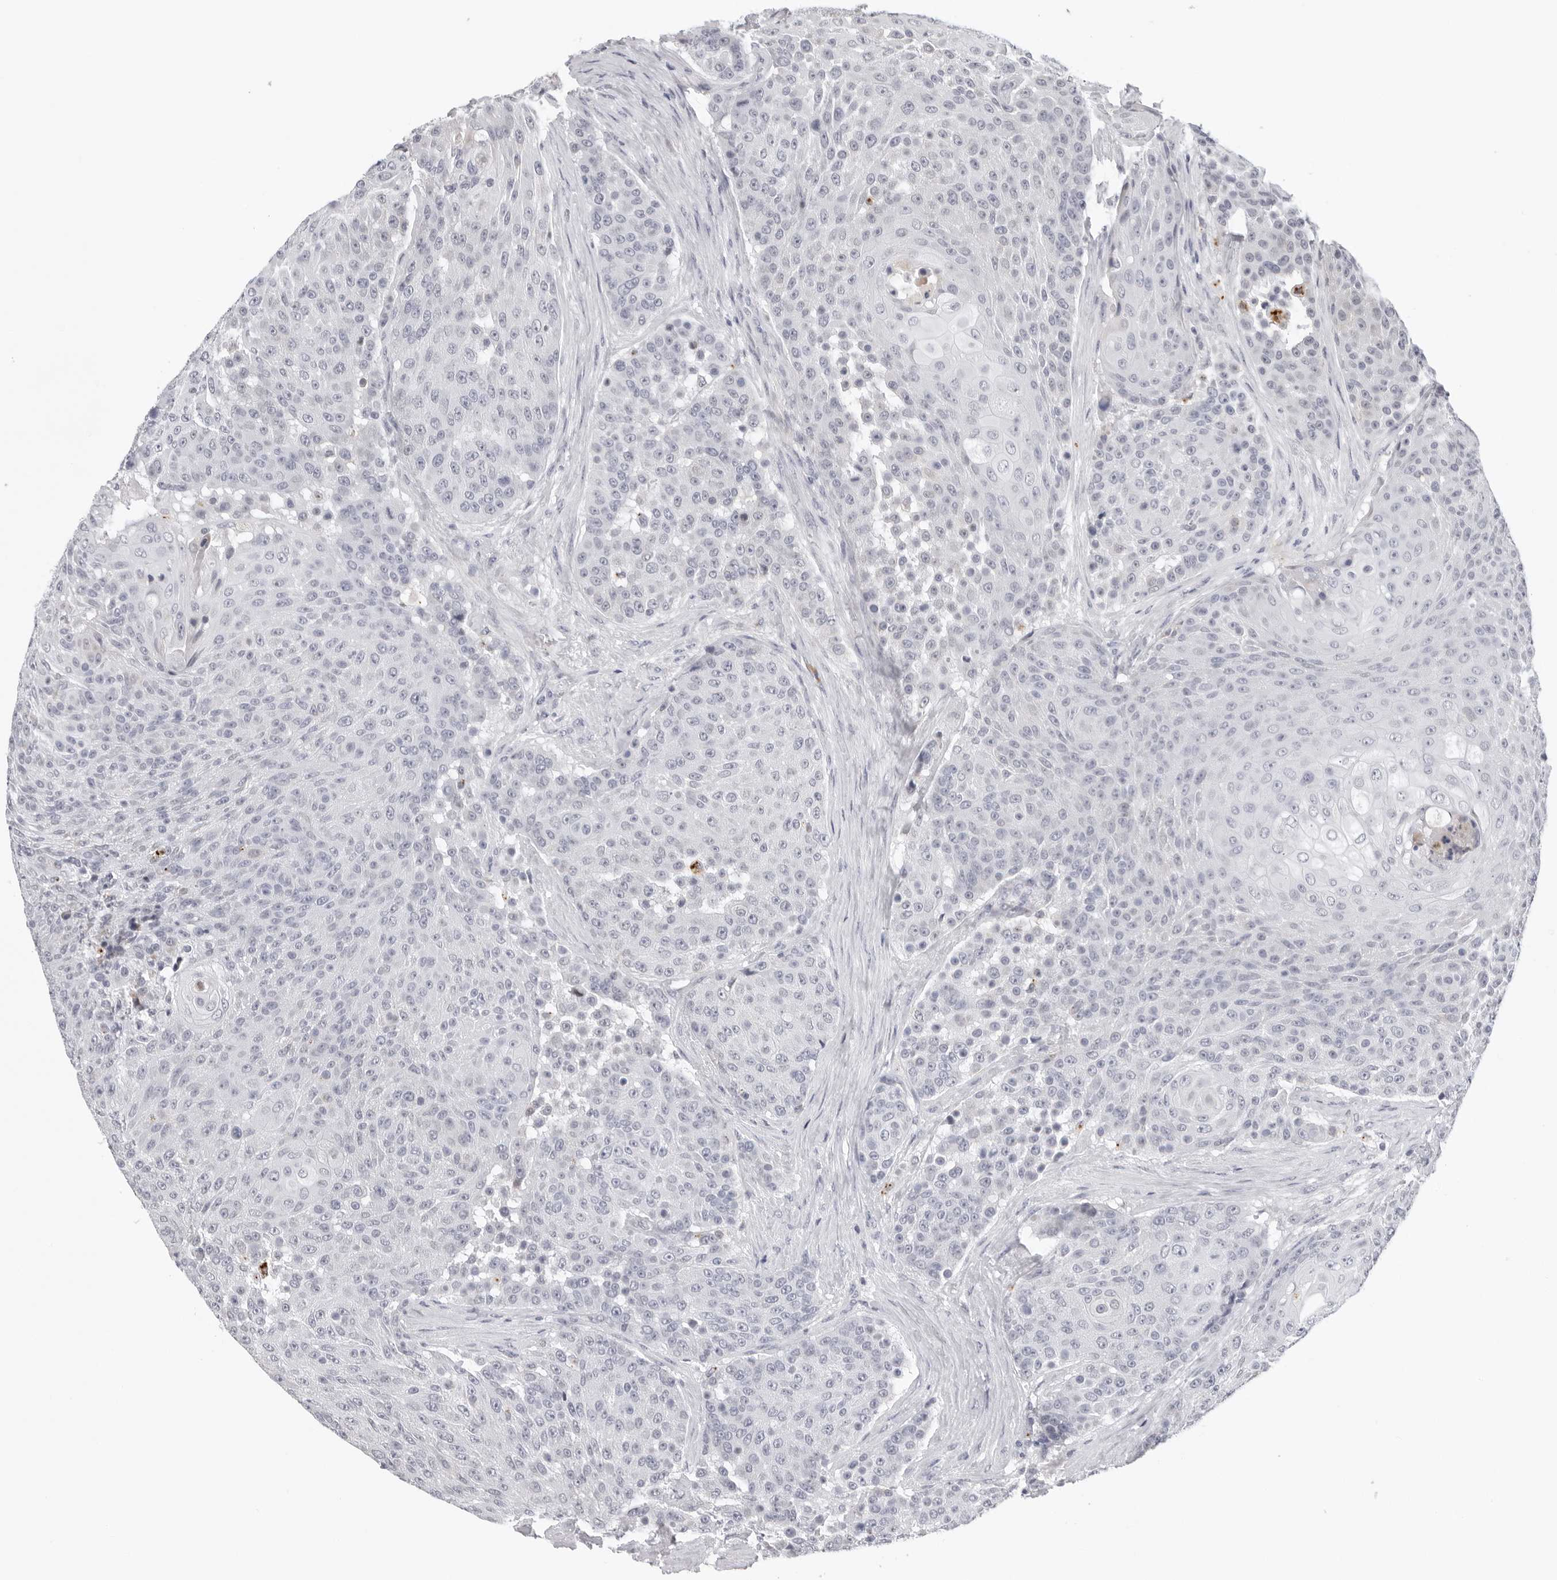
{"staining": {"intensity": "negative", "quantity": "none", "location": "none"}, "tissue": "urothelial cancer", "cell_type": "Tumor cells", "image_type": "cancer", "snomed": [{"axis": "morphology", "description": "Urothelial carcinoma, High grade"}, {"axis": "topography", "description": "Urinary bladder"}], "caption": "Immunohistochemistry (IHC) of urothelial cancer displays no staining in tumor cells.", "gene": "ZNF502", "patient": {"sex": "female", "age": 63}}